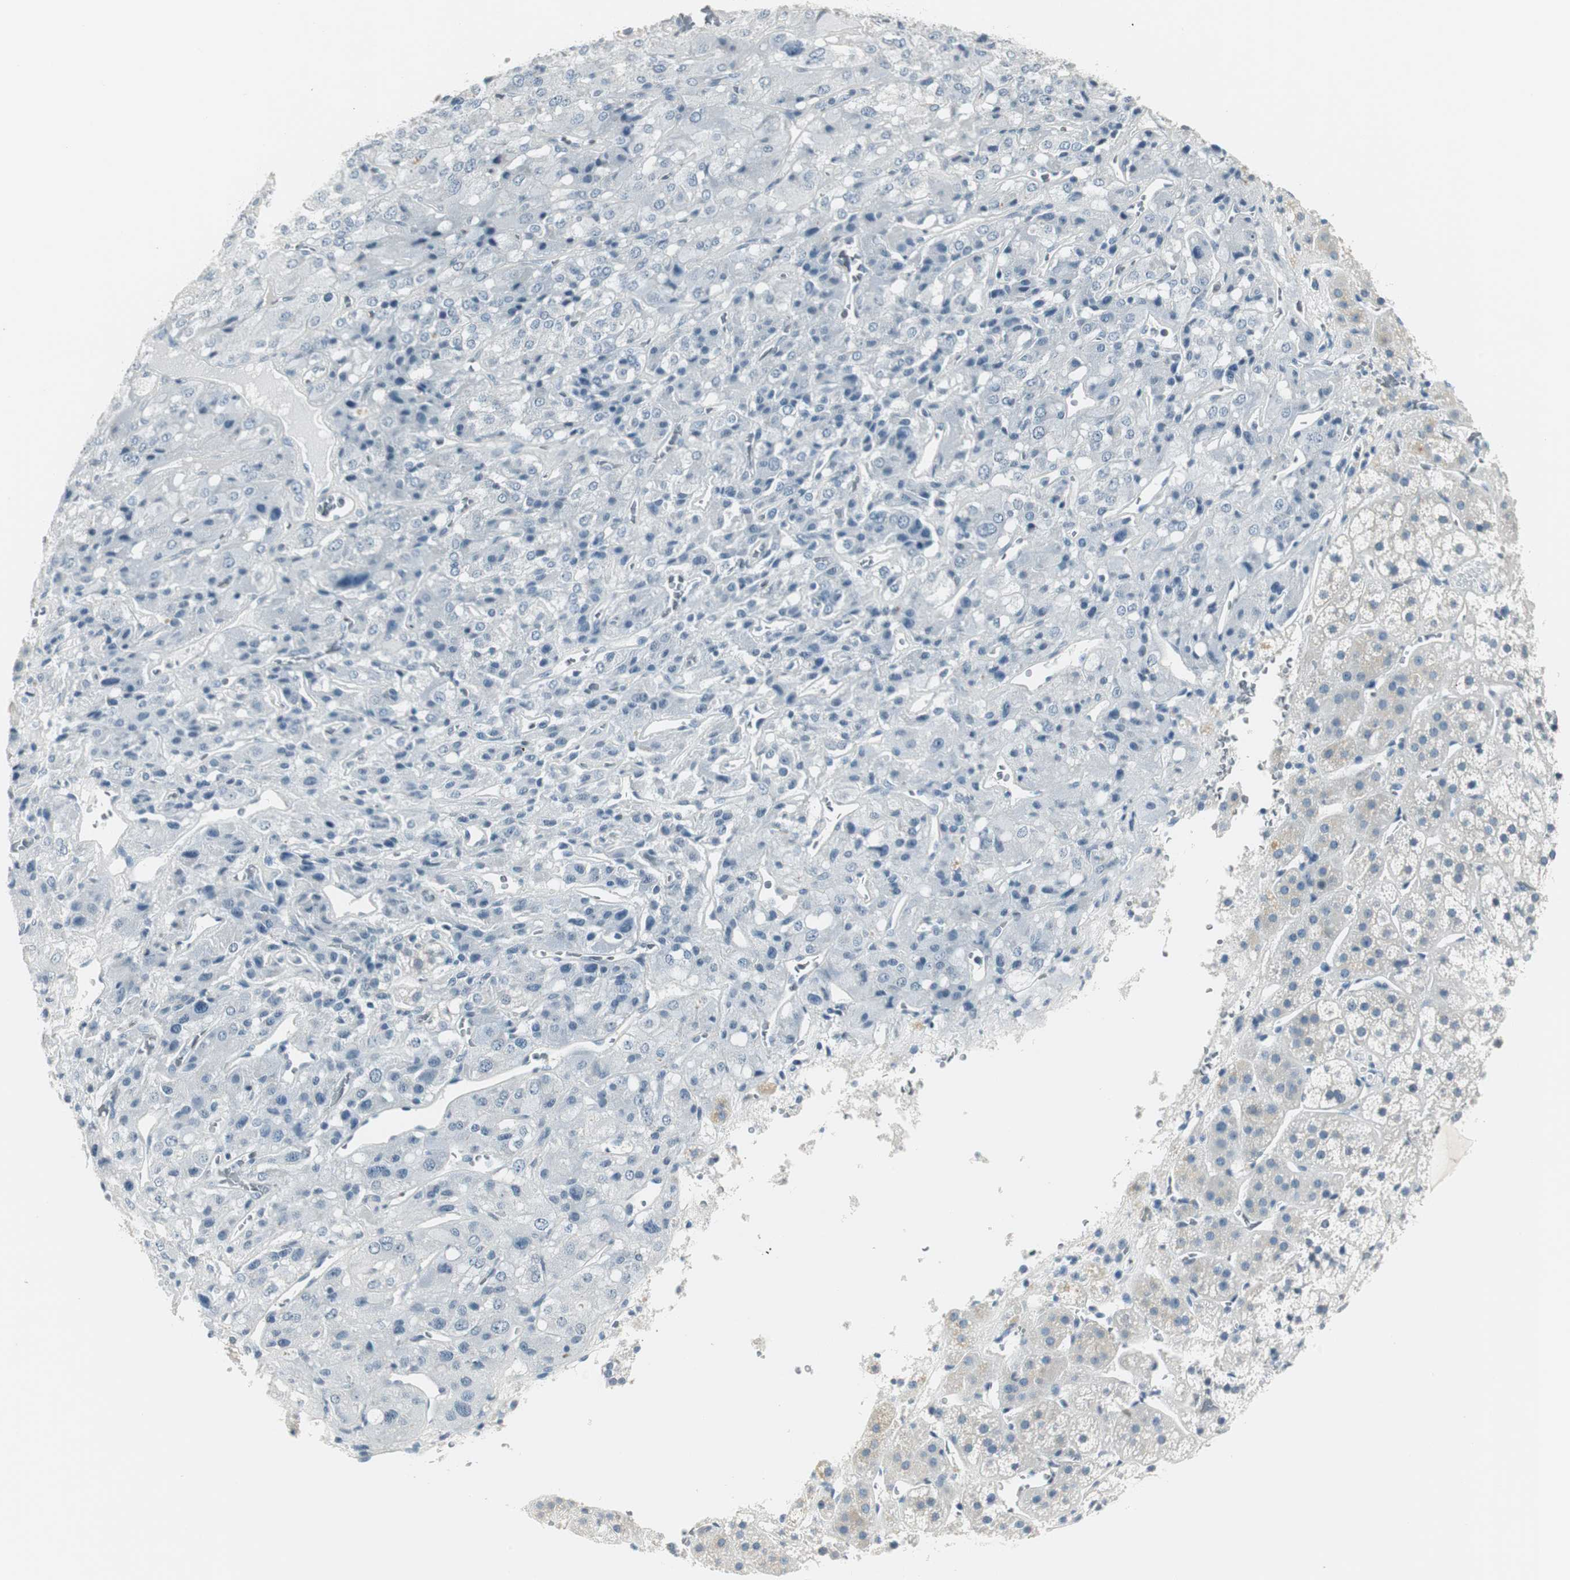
{"staining": {"intensity": "negative", "quantity": "none", "location": "none"}, "tissue": "adrenal gland", "cell_type": "Glandular cells", "image_type": "normal", "snomed": [{"axis": "morphology", "description": "Normal tissue, NOS"}, {"axis": "topography", "description": "Adrenal gland"}], "caption": "An immunohistochemistry (IHC) histopathology image of unremarkable adrenal gland is shown. There is no staining in glandular cells of adrenal gland. (DAB (3,3'-diaminobenzidine) immunohistochemistry (IHC), high magnification).", "gene": "HOXB13", "patient": {"sex": "female", "age": 44}}